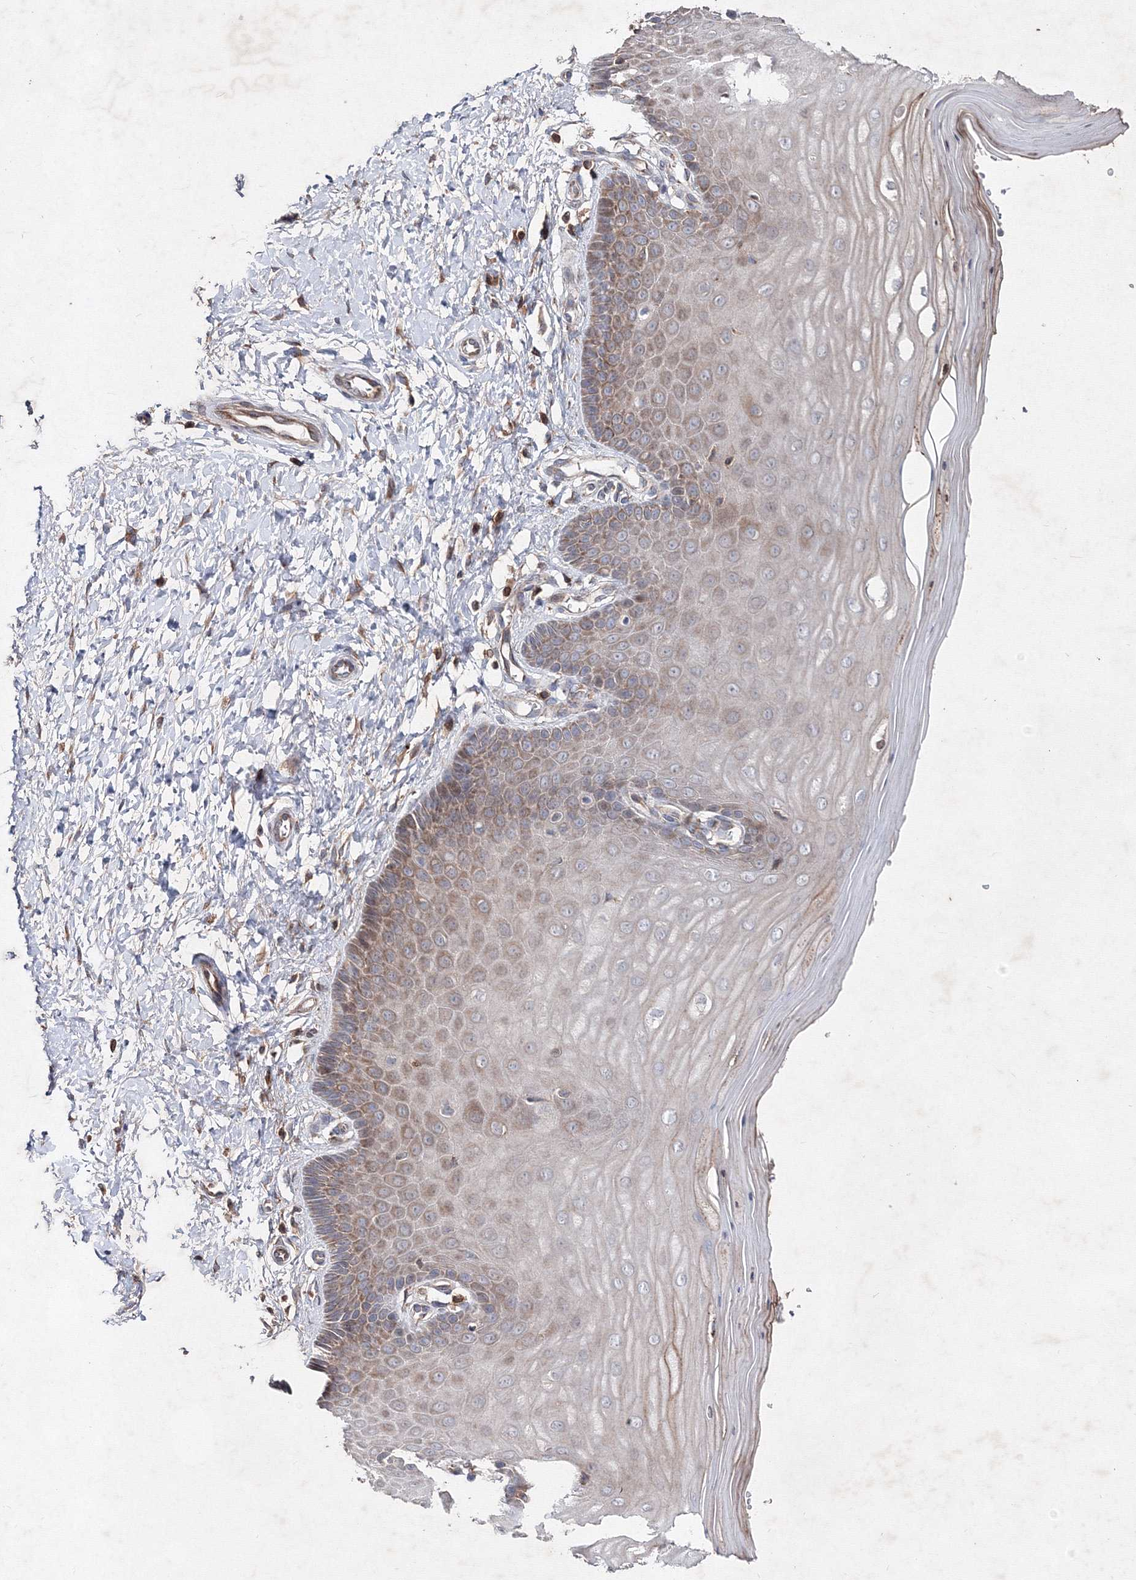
{"staining": {"intensity": "moderate", "quantity": "25%-75%", "location": "cytoplasmic/membranous"}, "tissue": "cervix", "cell_type": "Glandular cells", "image_type": "normal", "snomed": [{"axis": "morphology", "description": "Normal tissue, NOS"}, {"axis": "topography", "description": "Cervix"}], "caption": "Immunohistochemistry (DAB (3,3'-diaminobenzidine)) staining of benign cervix shows moderate cytoplasmic/membranous protein staining in about 25%-75% of glandular cells.", "gene": "GFM1", "patient": {"sex": "female", "age": 55}}